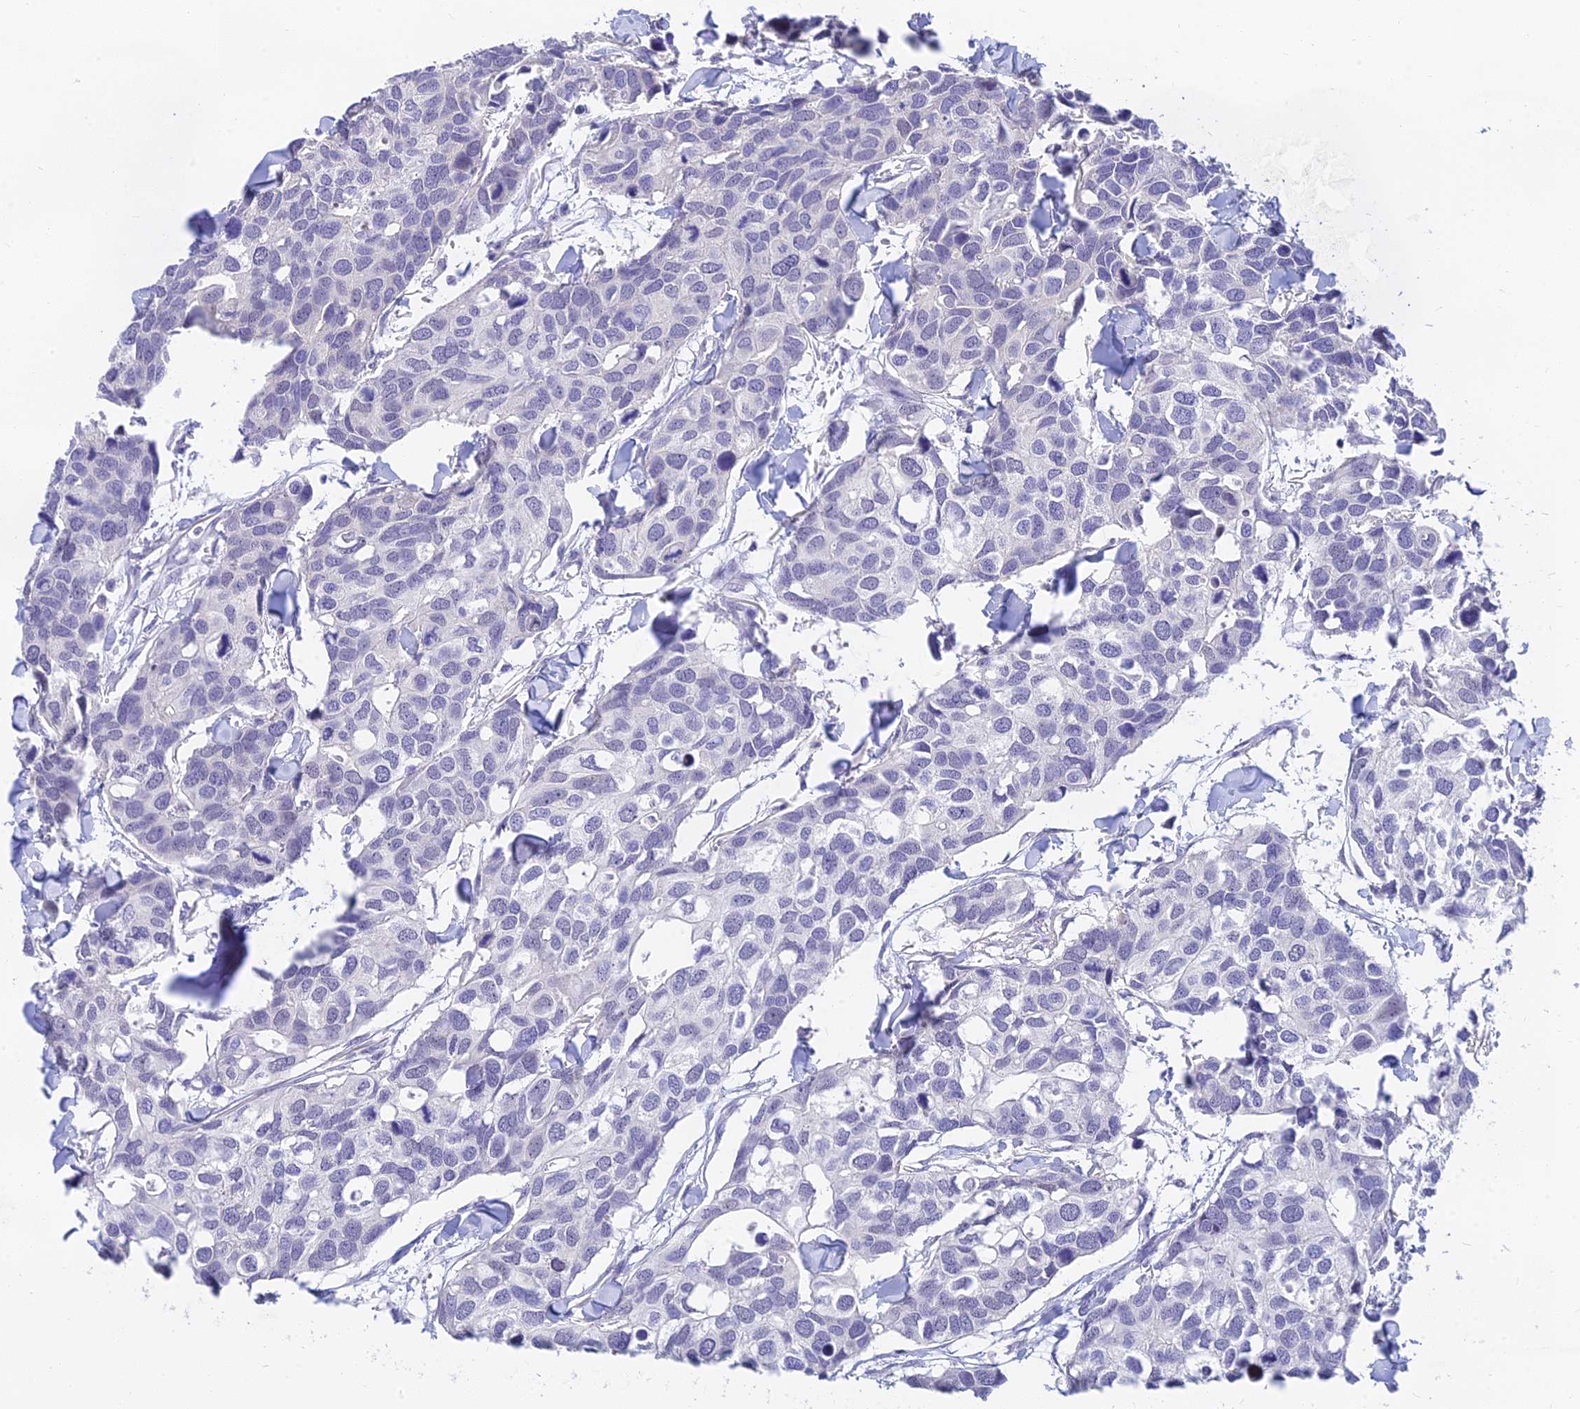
{"staining": {"intensity": "negative", "quantity": "none", "location": "none"}, "tissue": "breast cancer", "cell_type": "Tumor cells", "image_type": "cancer", "snomed": [{"axis": "morphology", "description": "Duct carcinoma"}, {"axis": "topography", "description": "Breast"}], "caption": "IHC histopathology image of neoplastic tissue: breast cancer stained with DAB demonstrates no significant protein expression in tumor cells.", "gene": "TMEM161B", "patient": {"sex": "female", "age": 83}}